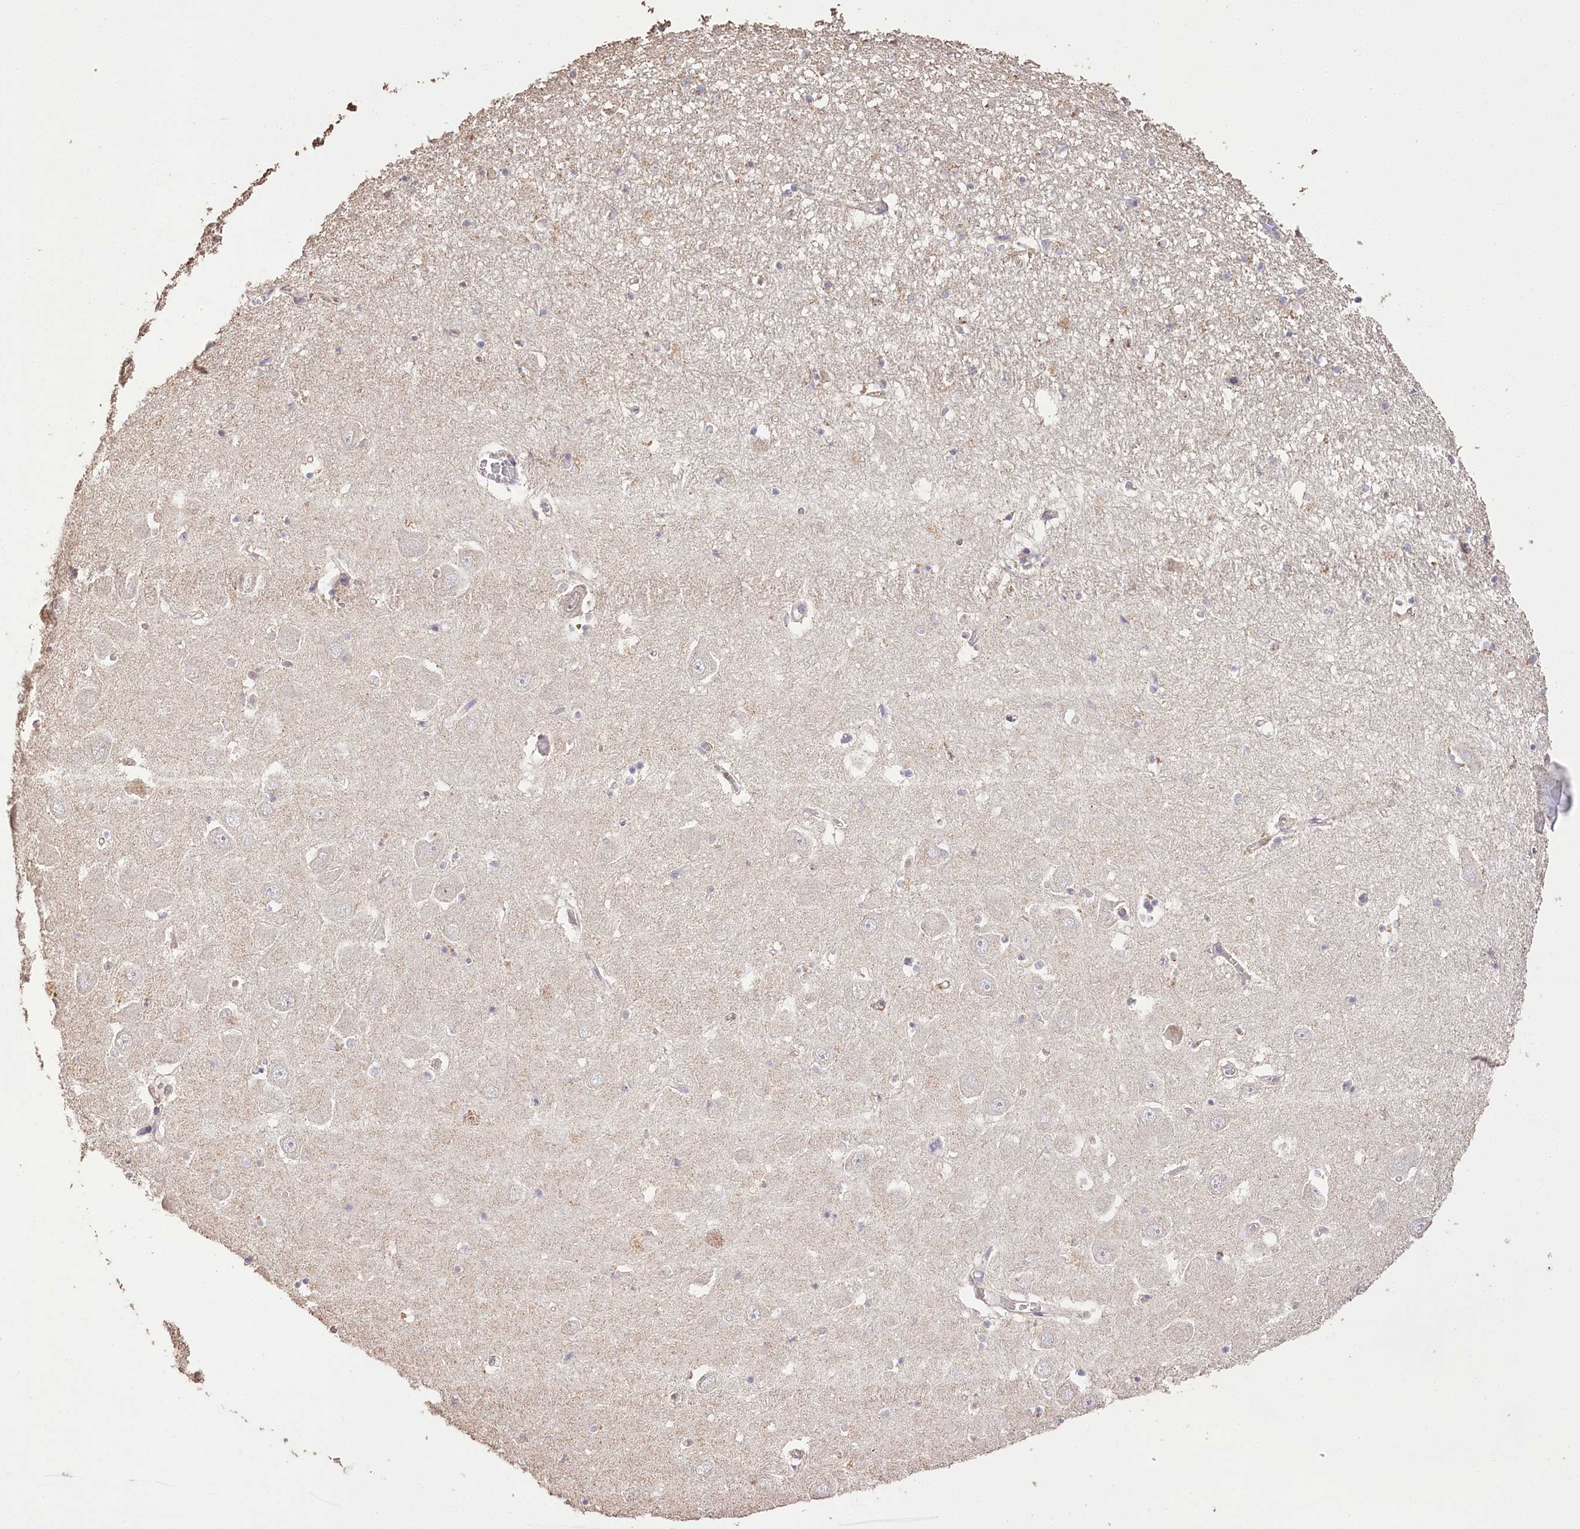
{"staining": {"intensity": "negative", "quantity": "none", "location": "none"}, "tissue": "hippocampus", "cell_type": "Glial cells", "image_type": "normal", "snomed": [{"axis": "morphology", "description": "Normal tissue, NOS"}, {"axis": "topography", "description": "Hippocampus"}], "caption": "Glial cells show no significant protein staining in benign hippocampus. (DAB (3,3'-diaminobenzidine) IHC with hematoxylin counter stain).", "gene": "IREB2", "patient": {"sex": "male", "age": 70}}